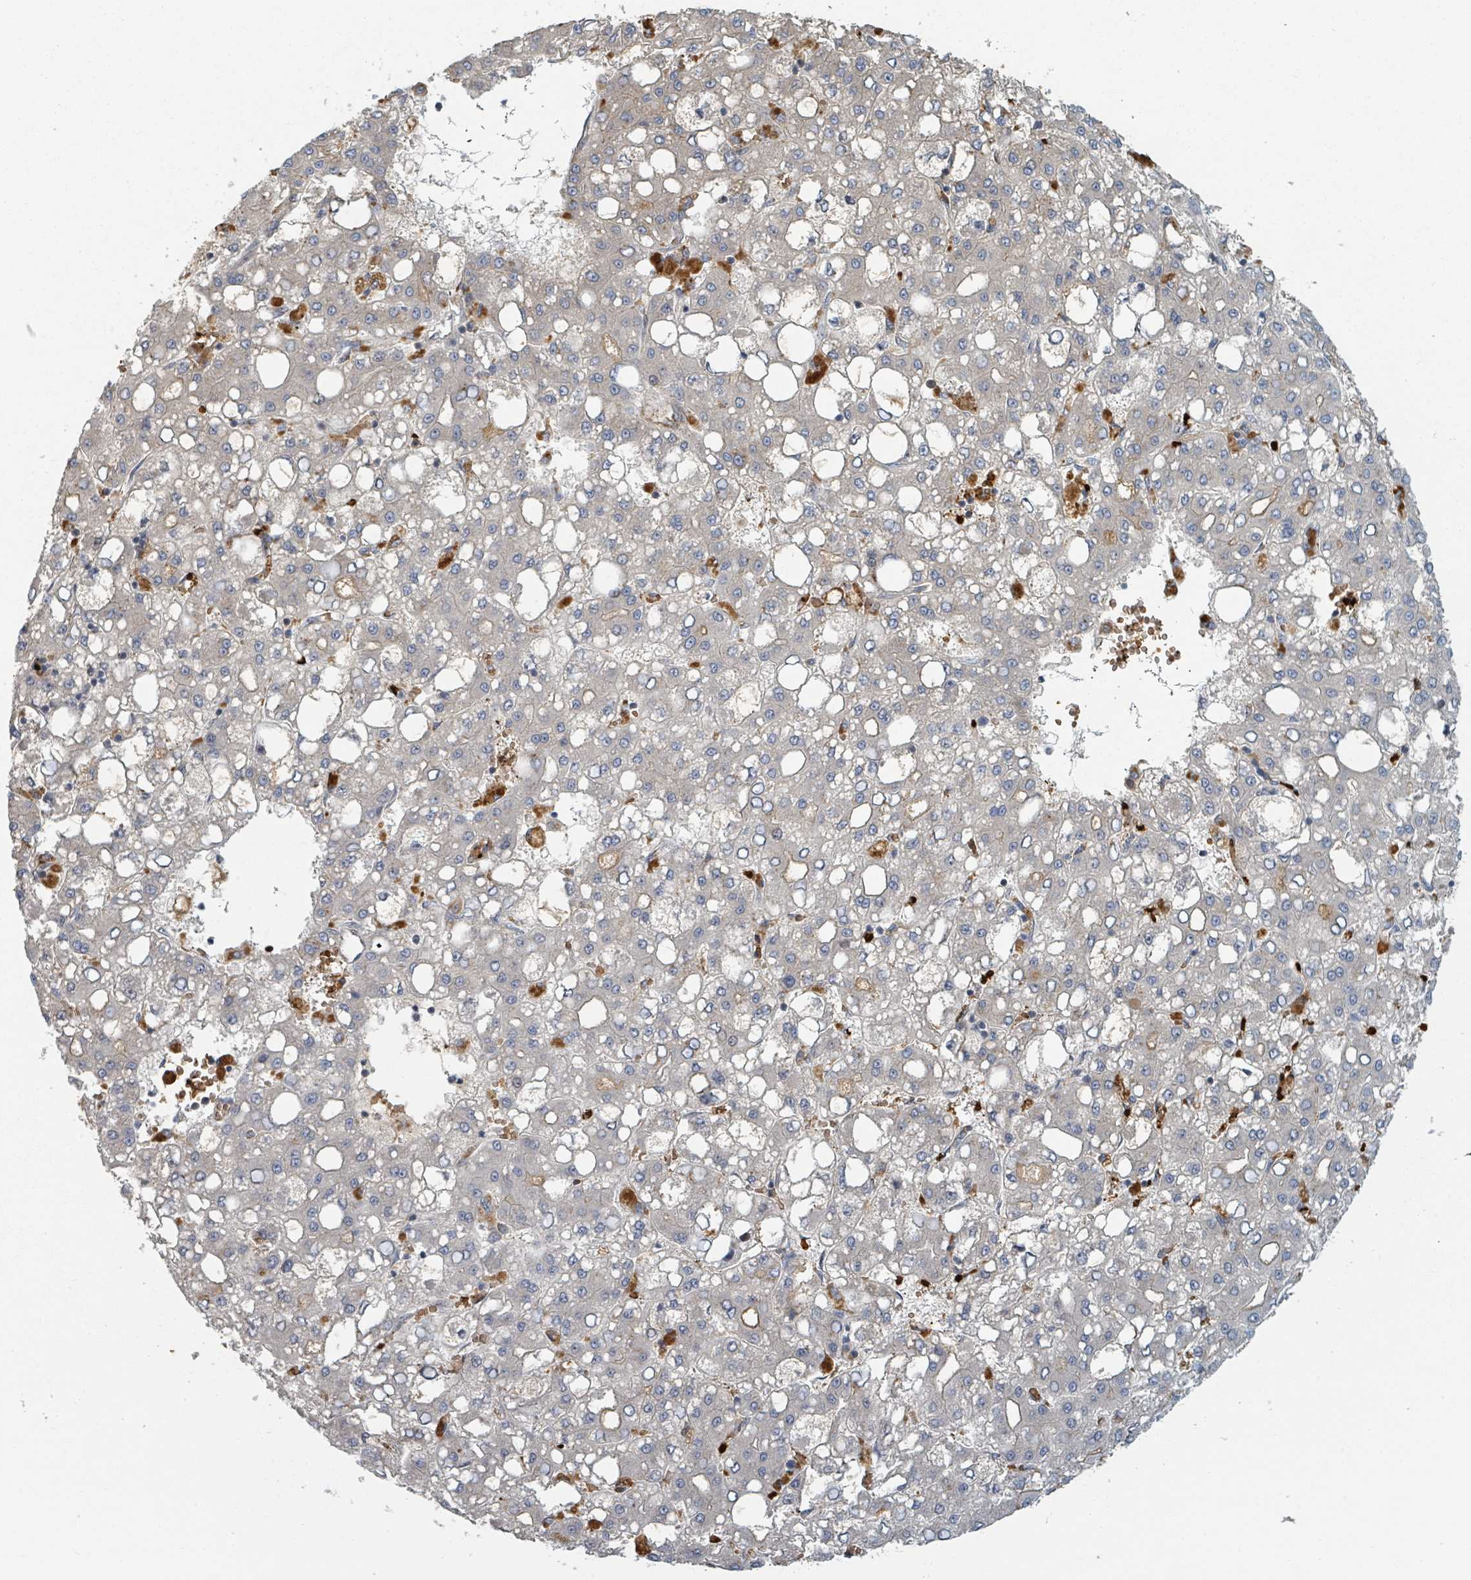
{"staining": {"intensity": "negative", "quantity": "none", "location": "none"}, "tissue": "liver cancer", "cell_type": "Tumor cells", "image_type": "cancer", "snomed": [{"axis": "morphology", "description": "Carcinoma, Hepatocellular, NOS"}, {"axis": "topography", "description": "Liver"}], "caption": "High power microscopy histopathology image of an IHC photomicrograph of liver hepatocellular carcinoma, revealing no significant staining in tumor cells.", "gene": "TRPC4AP", "patient": {"sex": "male", "age": 65}}